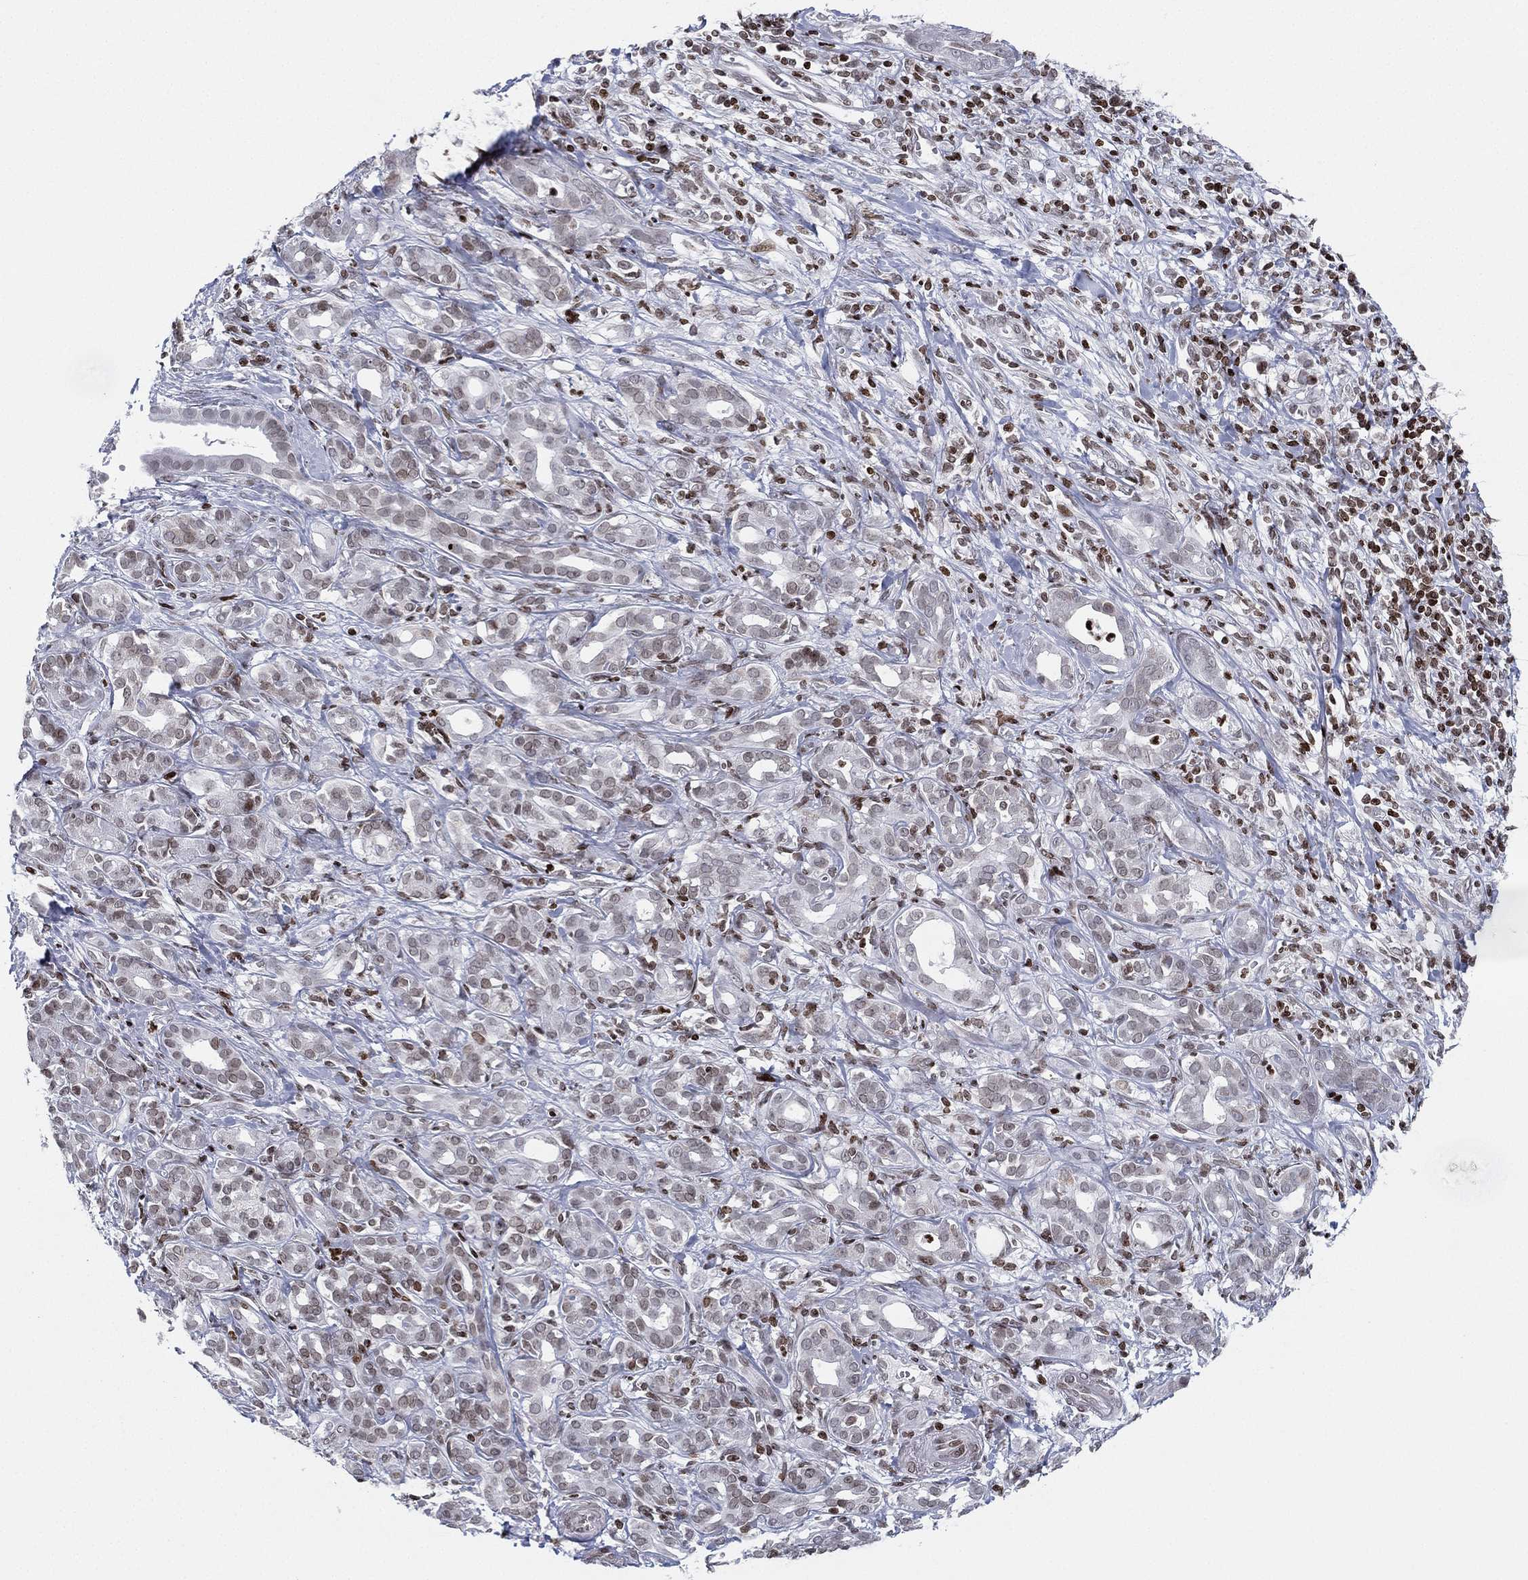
{"staining": {"intensity": "negative", "quantity": "none", "location": "none"}, "tissue": "pancreatic cancer", "cell_type": "Tumor cells", "image_type": "cancer", "snomed": [{"axis": "morphology", "description": "Adenocarcinoma, NOS"}, {"axis": "topography", "description": "Pancreas"}], "caption": "Tumor cells show no significant protein expression in pancreatic cancer.", "gene": "MFSD14A", "patient": {"sex": "male", "age": 61}}